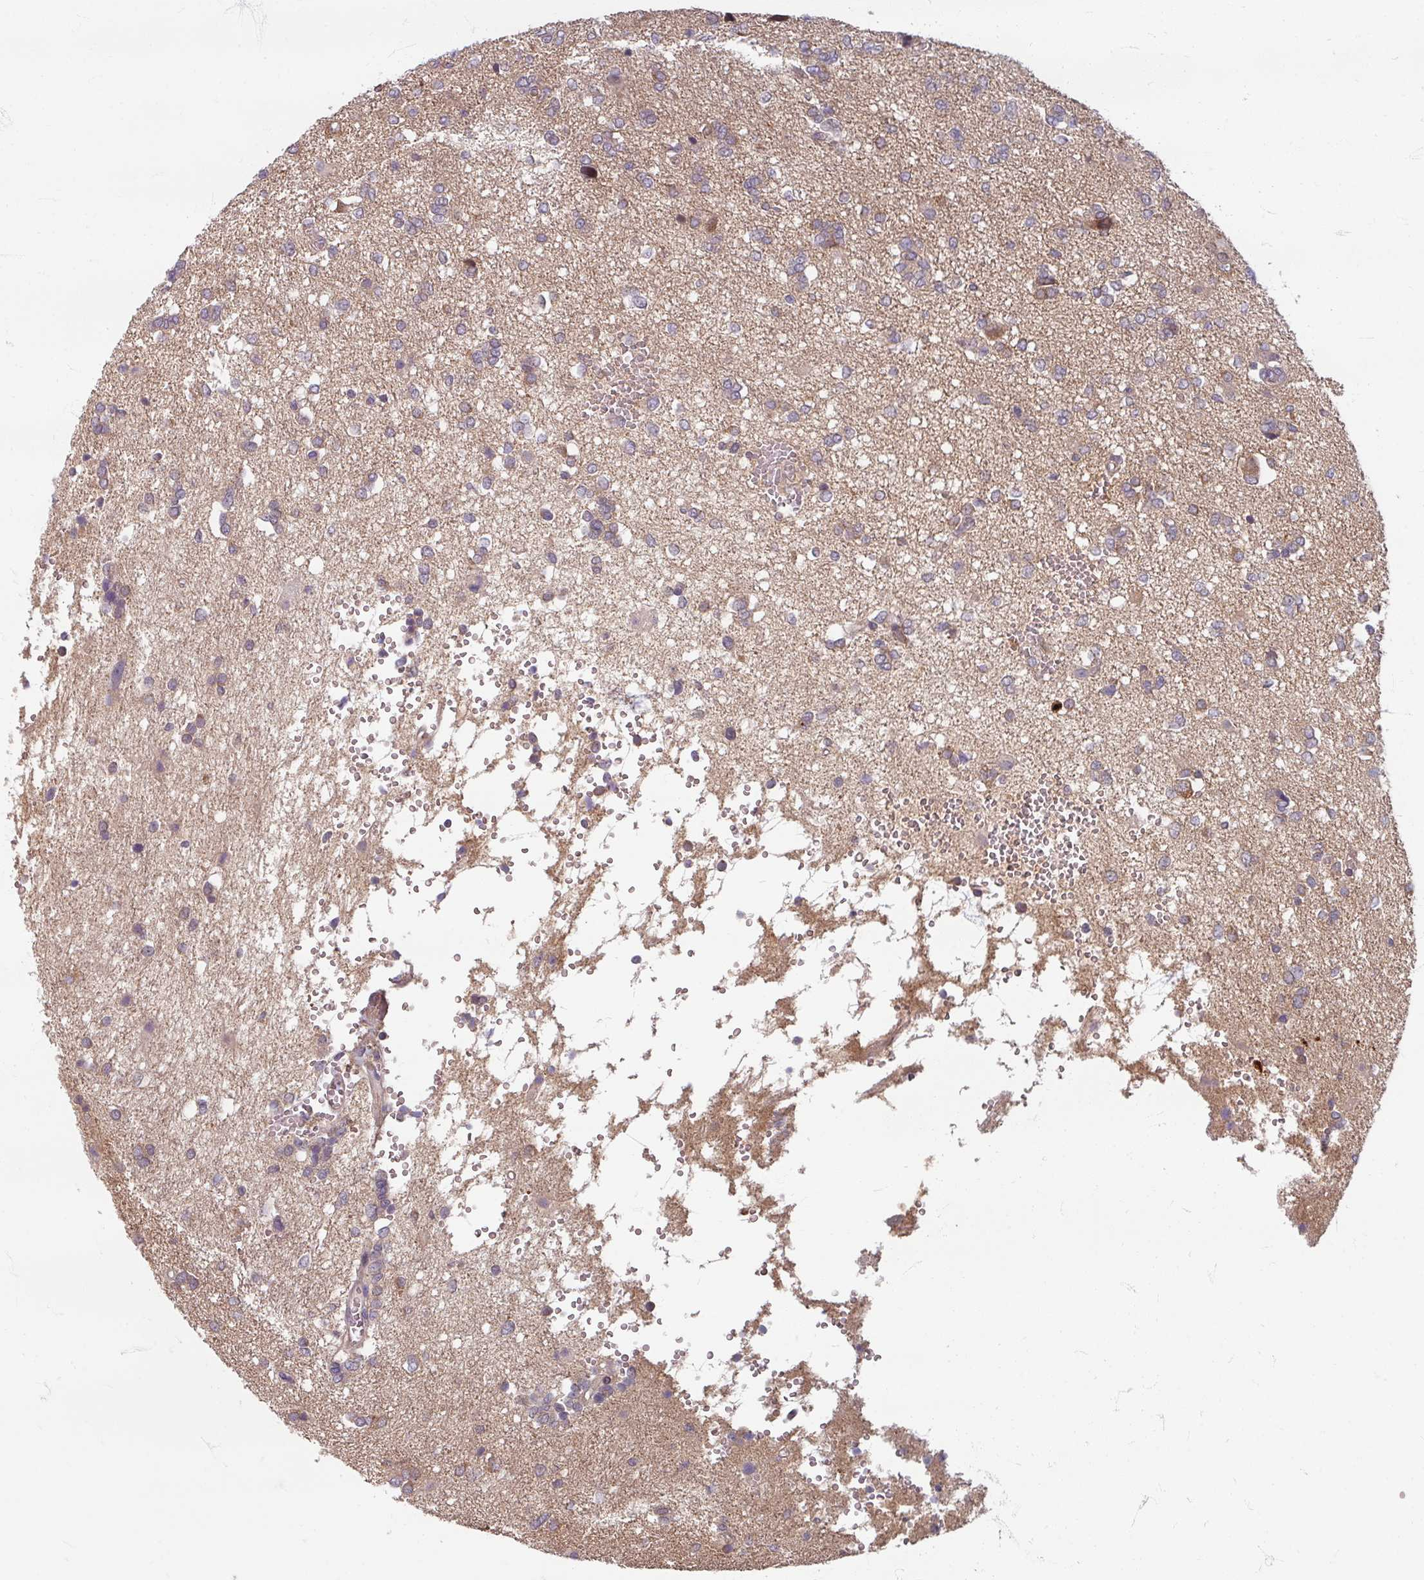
{"staining": {"intensity": "weak", "quantity": "25%-75%", "location": "cytoplasmic/membranous"}, "tissue": "glioma", "cell_type": "Tumor cells", "image_type": "cancer", "snomed": [{"axis": "morphology", "description": "Glioma, malignant, High grade"}, {"axis": "topography", "description": "Brain"}], "caption": "Tumor cells demonstrate low levels of weak cytoplasmic/membranous positivity in about 25%-75% of cells in malignant glioma (high-grade).", "gene": "STAM", "patient": {"sex": "female", "age": 59}}